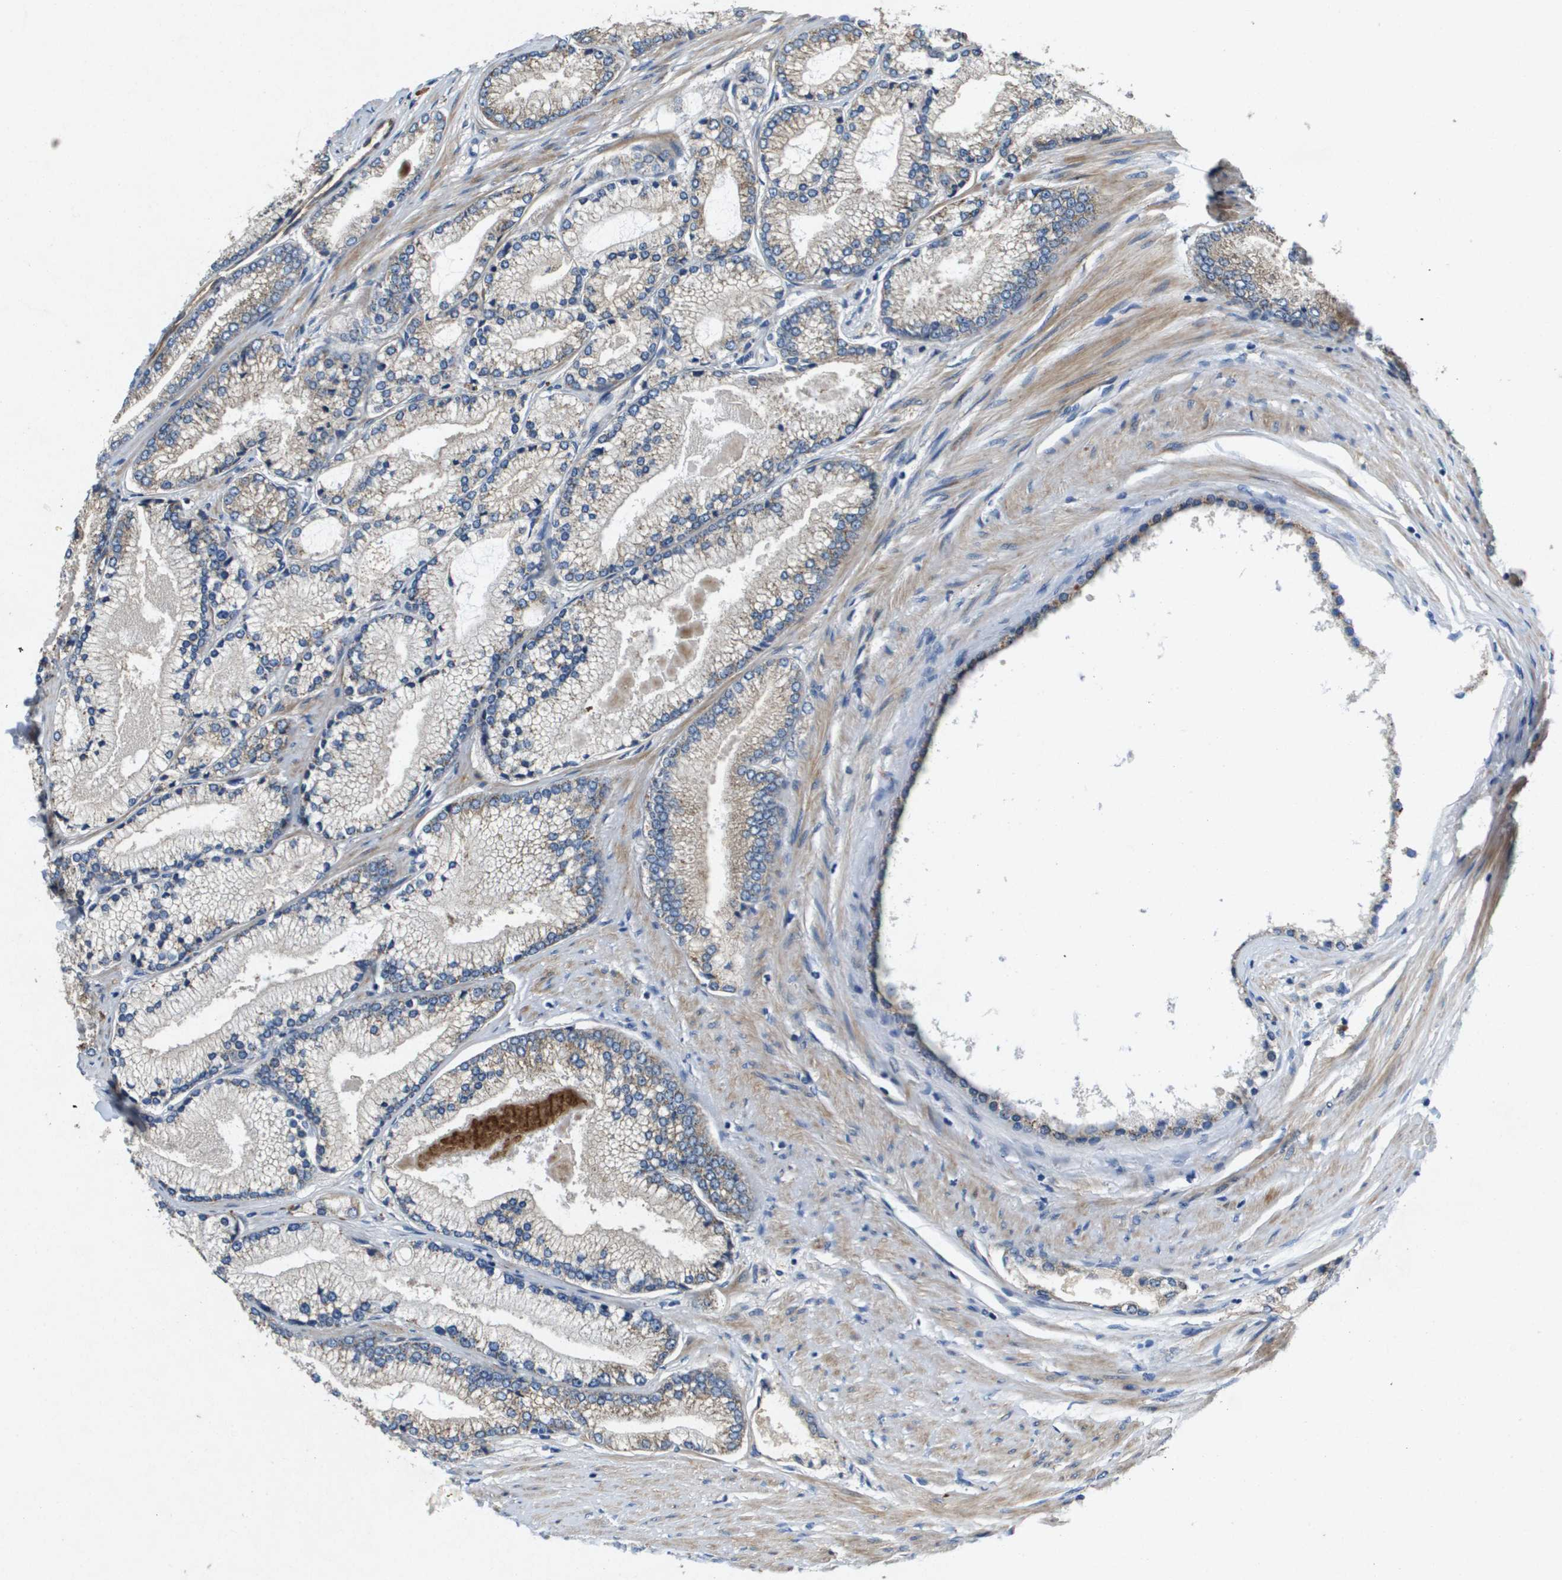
{"staining": {"intensity": "weak", "quantity": "<25%", "location": "cytoplasmic/membranous"}, "tissue": "prostate cancer", "cell_type": "Tumor cells", "image_type": "cancer", "snomed": [{"axis": "morphology", "description": "Adenocarcinoma, High grade"}, {"axis": "topography", "description": "Prostate"}], "caption": "Tumor cells show no significant staining in prostate cancer (high-grade adenocarcinoma).", "gene": "ENTPD2", "patient": {"sex": "male", "age": 61}}